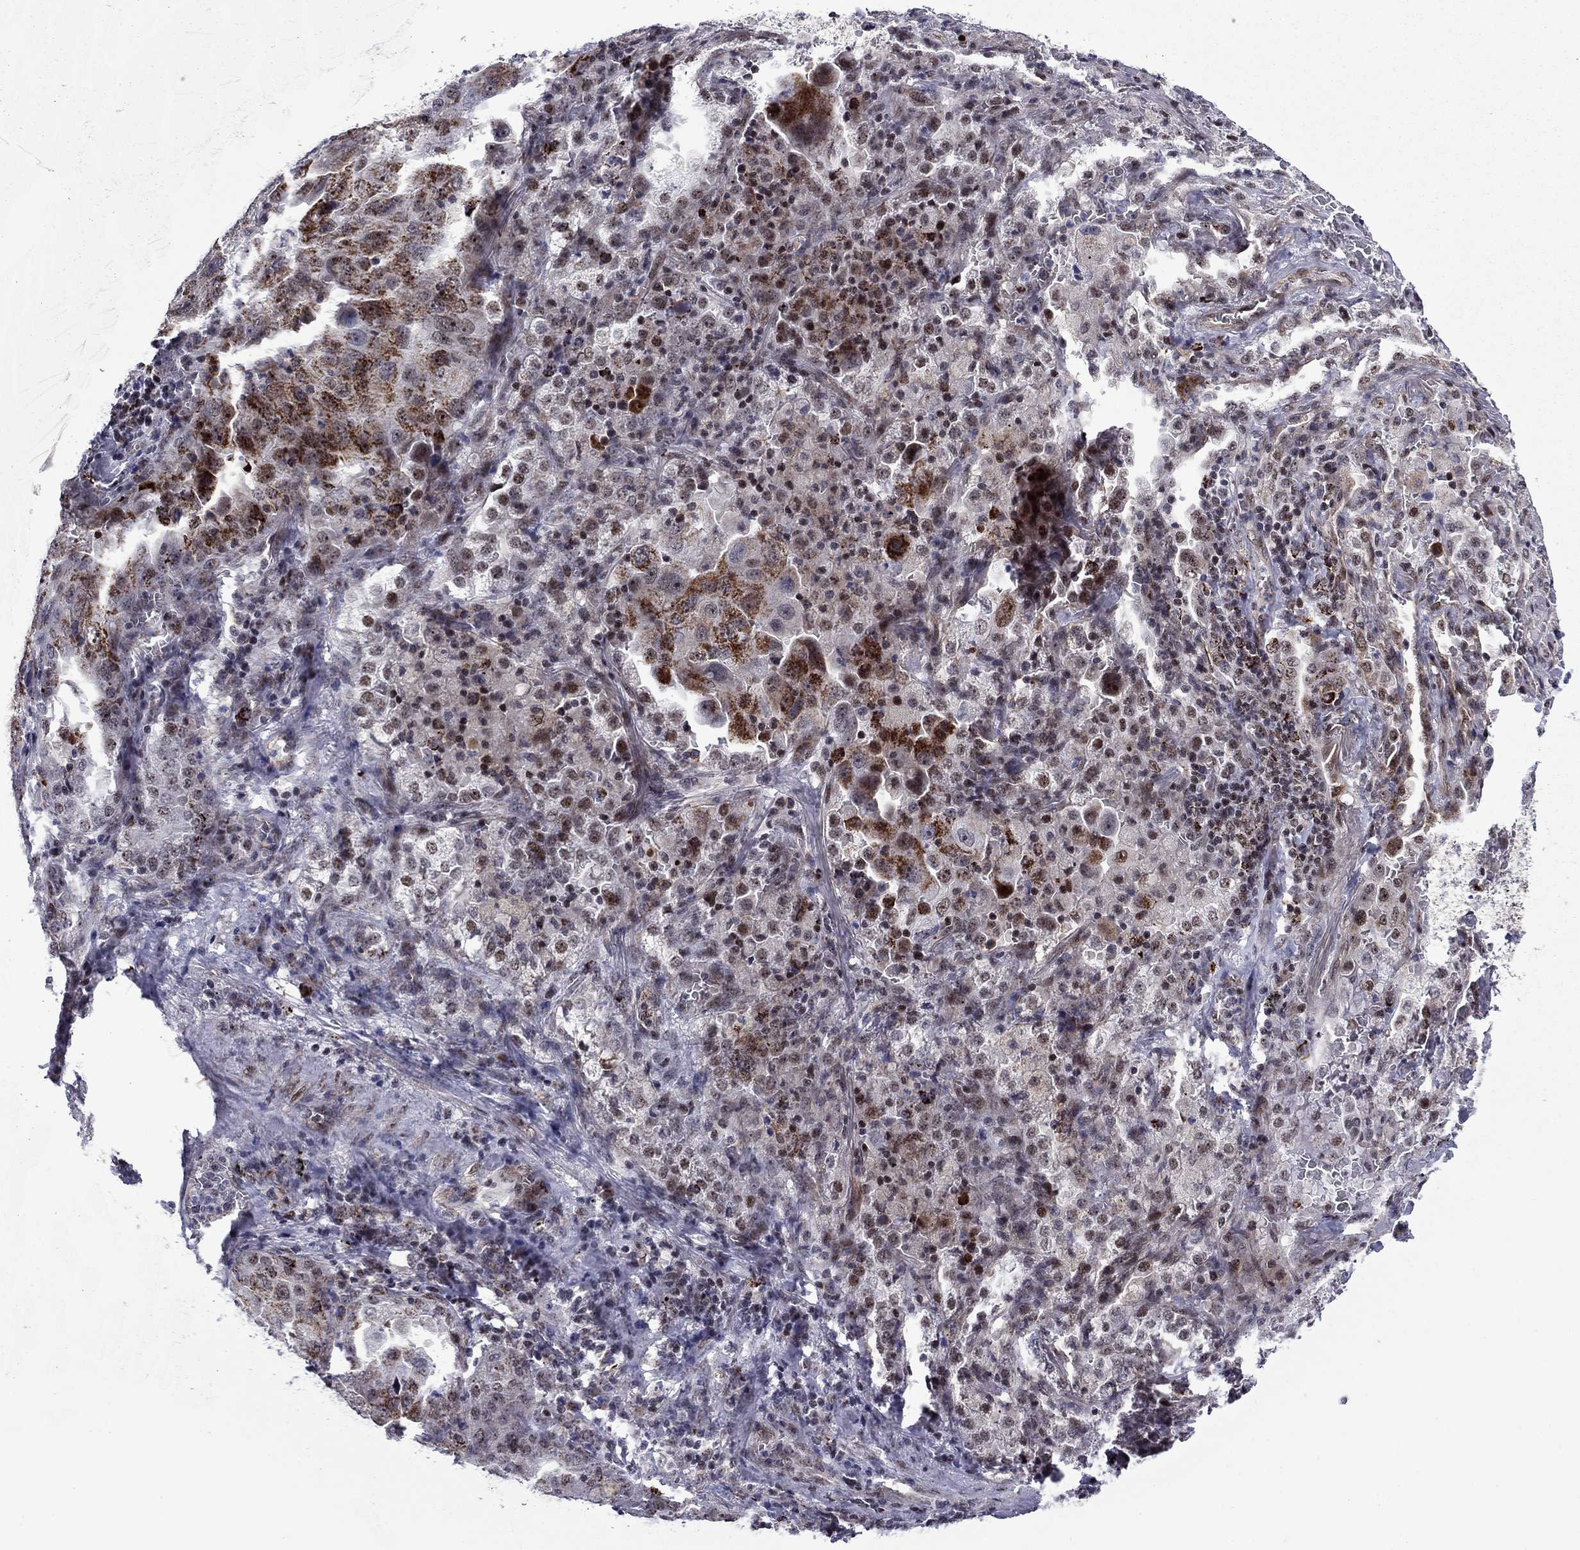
{"staining": {"intensity": "strong", "quantity": "<25%", "location": "cytoplasmic/membranous"}, "tissue": "lung cancer", "cell_type": "Tumor cells", "image_type": "cancer", "snomed": [{"axis": "morphology", "description": "Adenocarcinoma, NOS"}, {"axis": "topography", "description": "Lung"}], "caption": "Immunohistochemistry (IHC) (DAB) staining of human lung cancer shows strong cytoplasmic/membranous protein staining in approximately <25% of tumor cells. Nuclei are stained in blue.", "gene": "SURF2", "patient": {"sex": "female", "age": 61}}